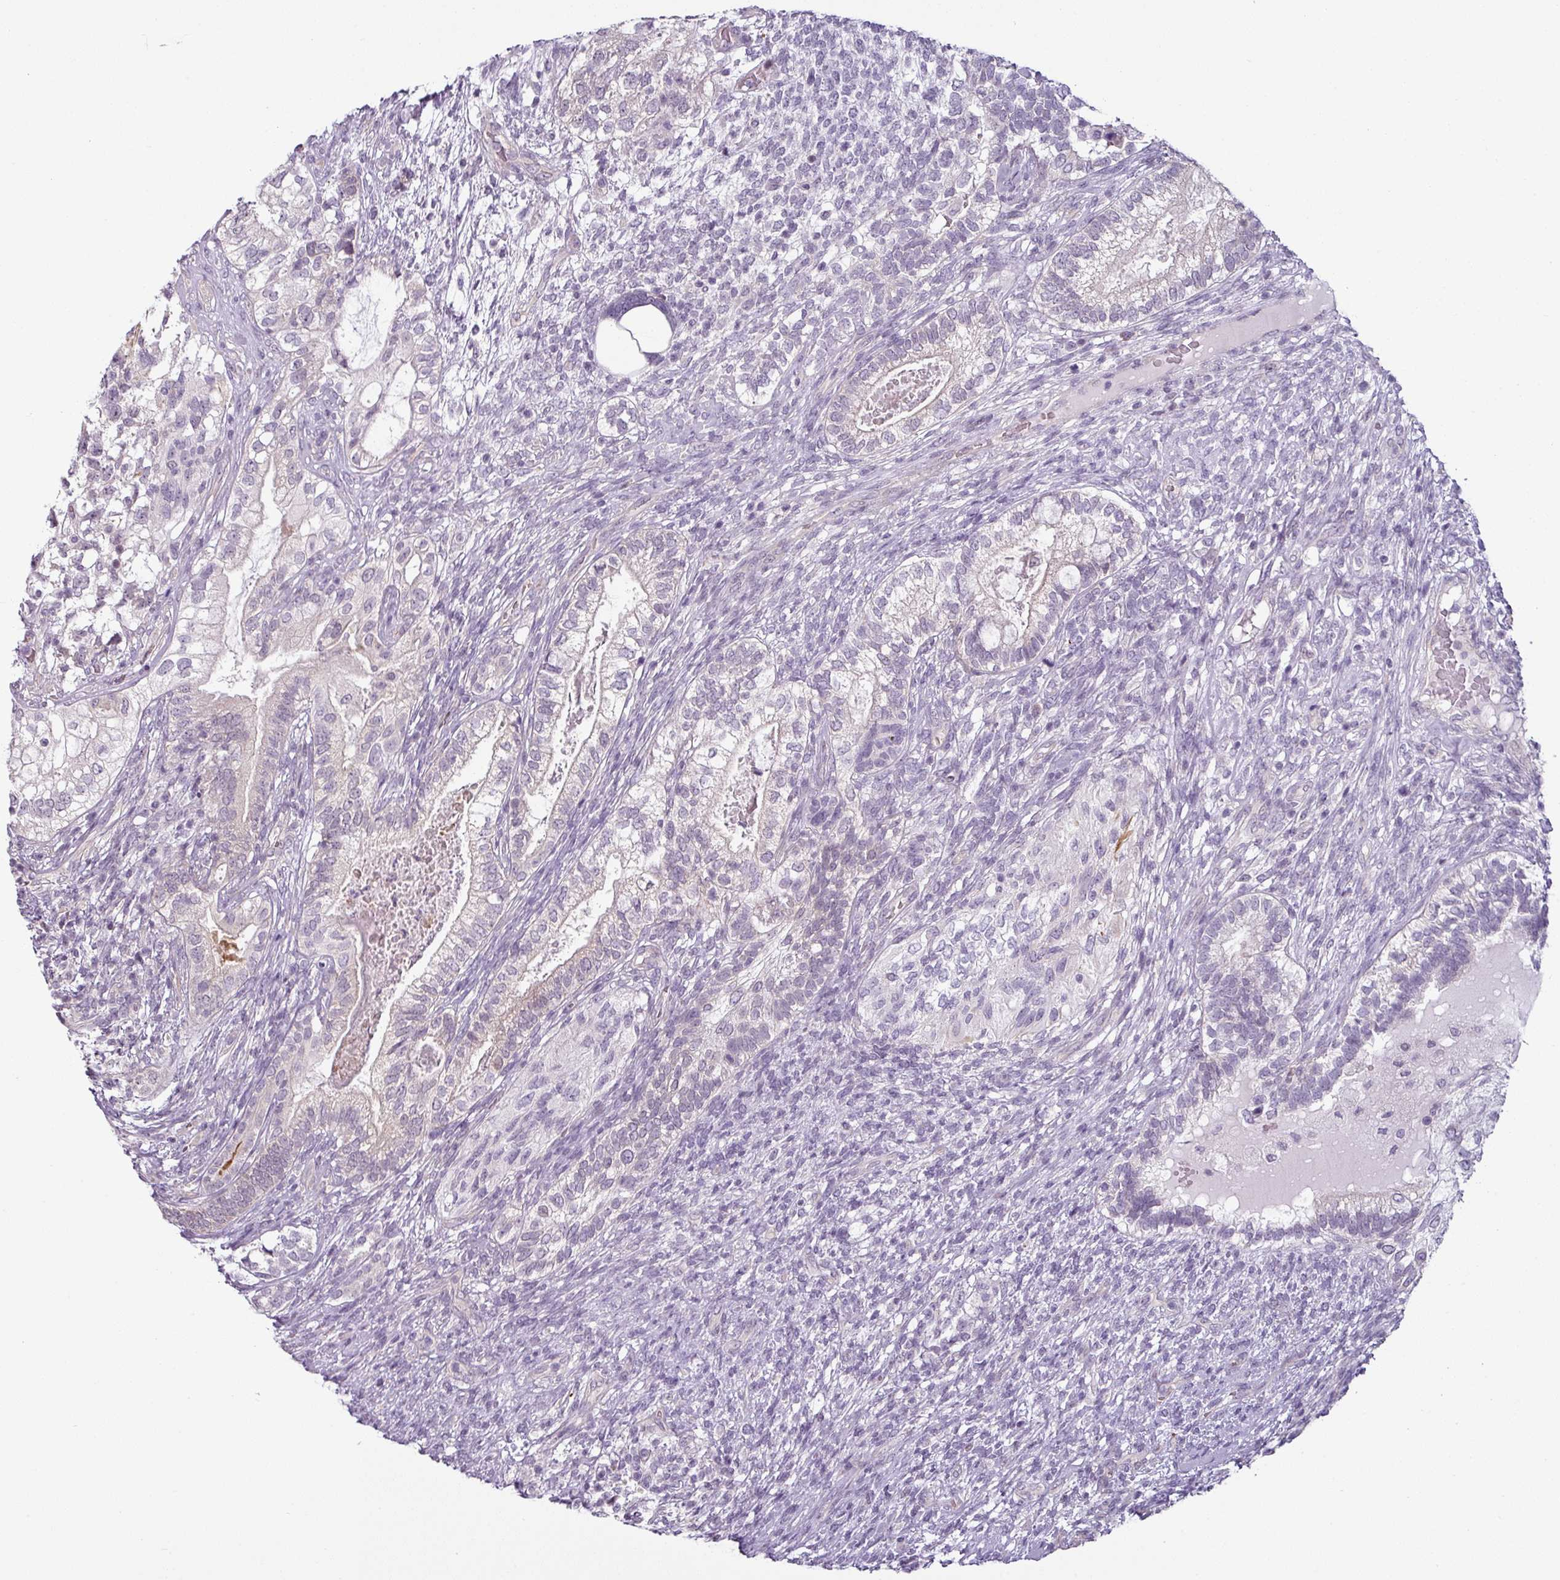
{"staining": {"intensity": "negative", "quantity": "none", "location": "none"}, "tissue": "testis cancer", "cell_type": "Tumor cells", "image_type": "cancer", "snomed": [{"axis": "morphology", "description": "Seminoma, NOS"}, {"axis": "morphology", "description": "Carcinoma, Embryonal, NOS"}, {"axis": "topography", "description": "Testis"}], "caption": "IHC of testis cancer demonstrates no positivity in tumor cells.", "gene": "OR52D1", "patient": {"sex": "male", "age": 41}}